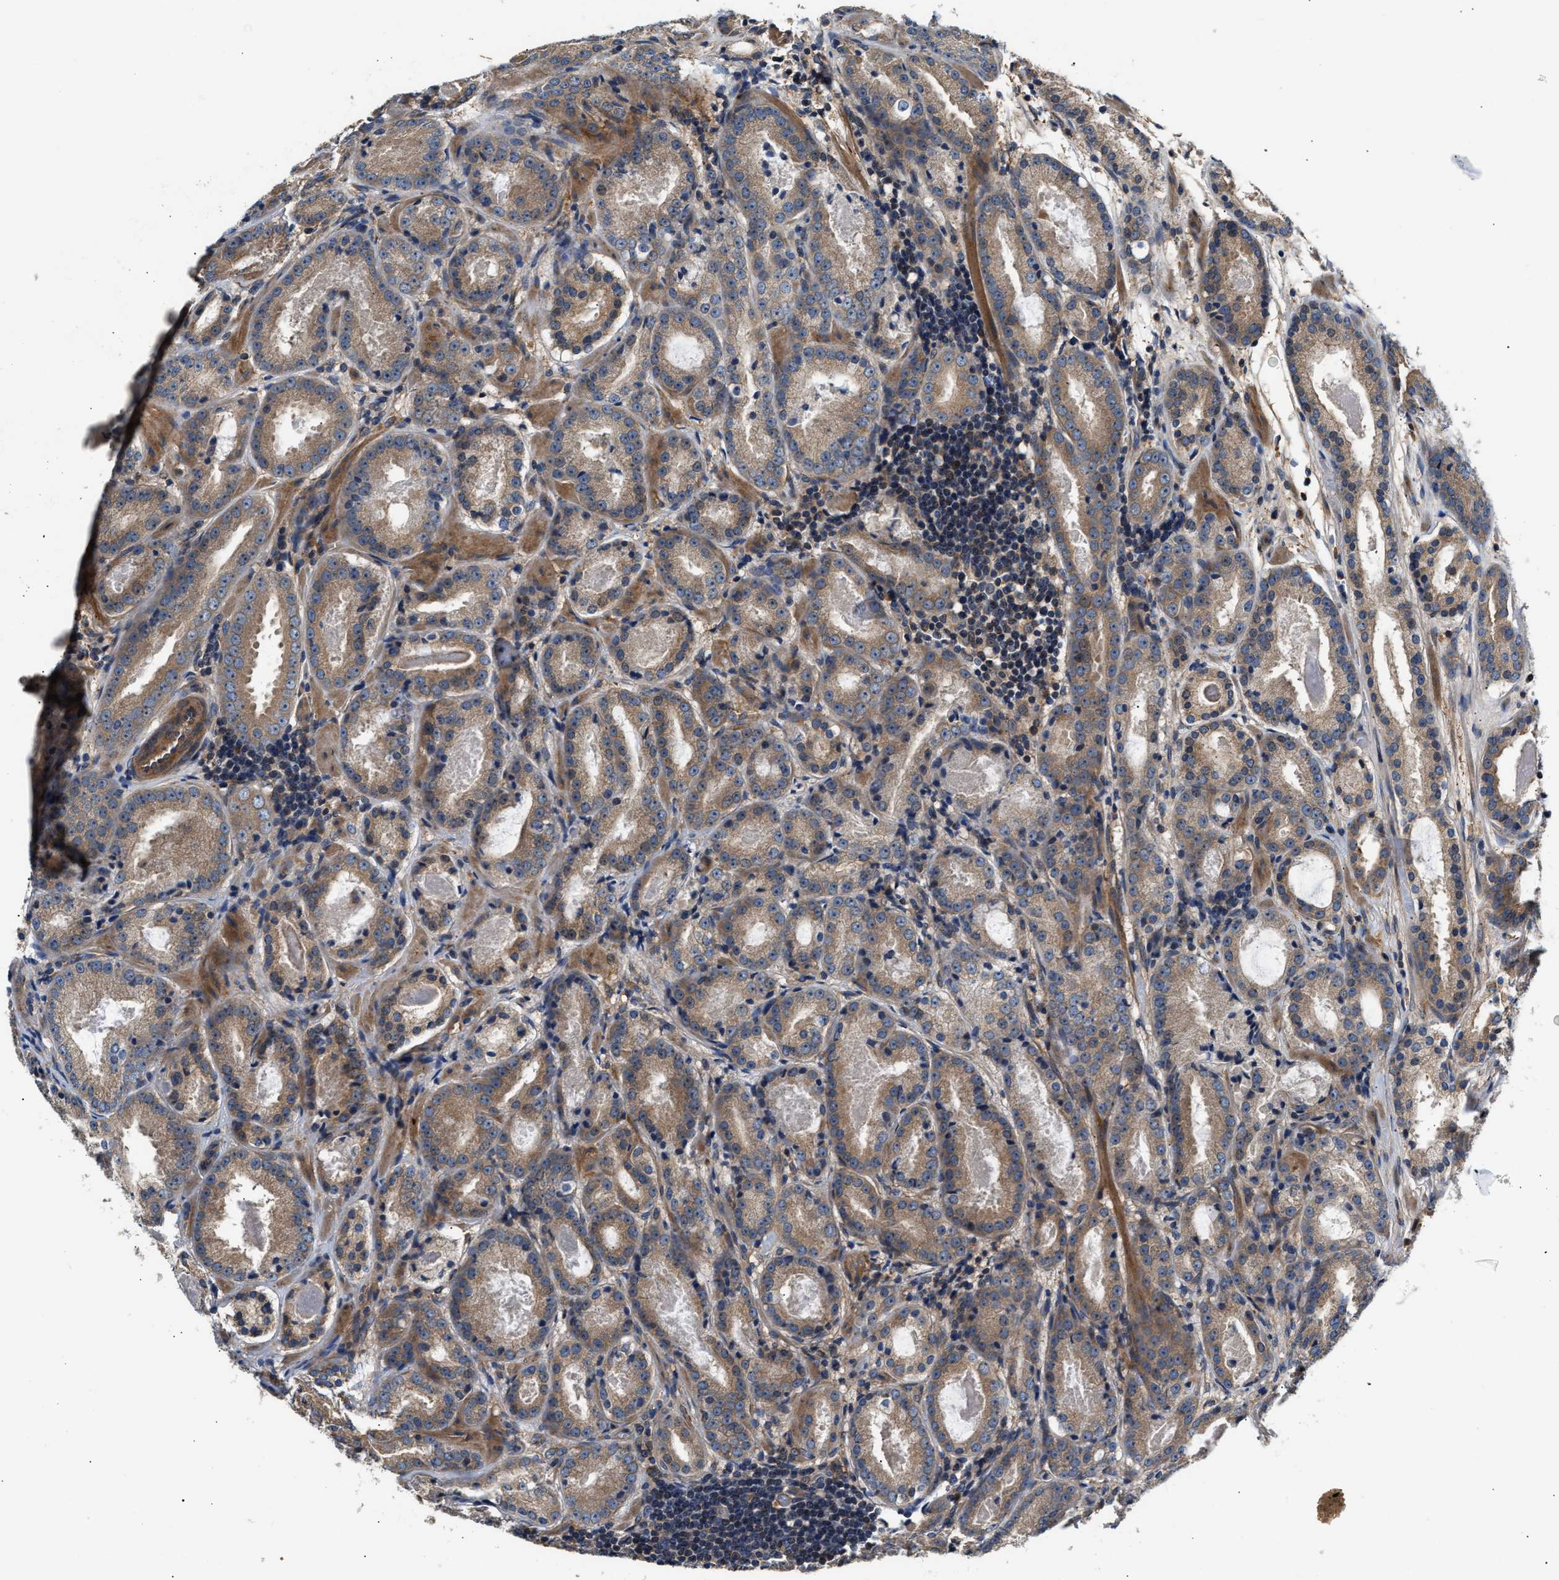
{"staining": {"intensity": "weak", "quantity": ">75%", "location": "cytoplasmic/membranous"}, "tissue": "prostate cancer", "cell_type": "Tumor cells", "image_type": "cancer", "snomed": [{"axis": "morphology", "description": "Adenocarcinoma, Low grade"}, {"axis": "topography", "description": "Prostate"}], "caption": "This histopathology image reveals prostate cancer stained with immunohistochemistry to label a protein in brown. The cytoplasmic/membranous of tumor cells show weak positivity for the protein. Nuclei are counter-stained blue.", "gene": "TEX2", "patient": {"sex": "male", "age": 69}}